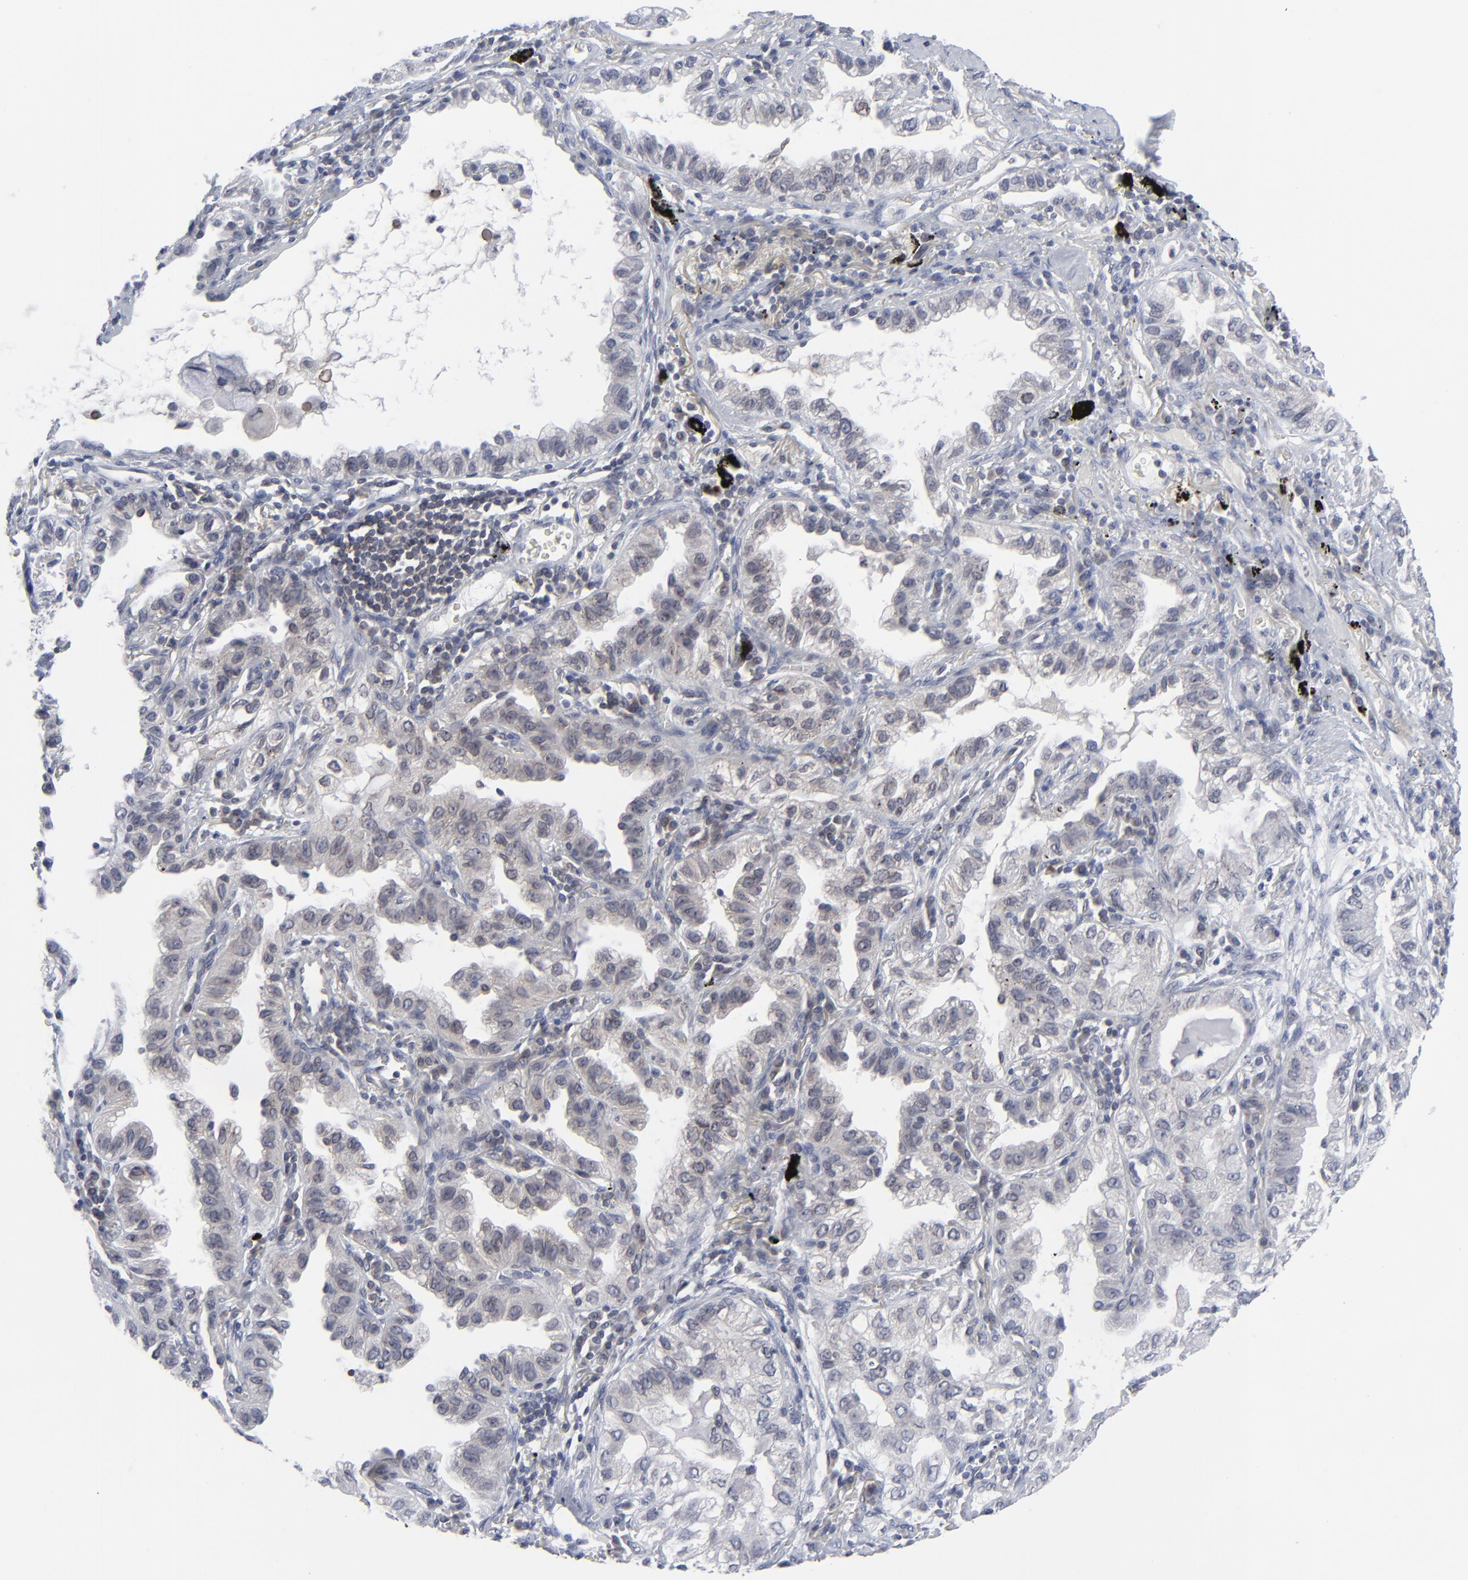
{"staining": {"intensity": "negative", "quantity": "none", "location": "none"}, "tissue": "lung cancer", "cell_type": "Tumor cells", "image_type": "cancer", "snomed": [{"axis": "morphology", "description": "Adenocarcinoma, NOS"}, {"axis": "topography", "description": "Lung"}], "caption": "Immunohistochemical staining of human lung cancer (adenocarcinoma) reveals no significant expression in tumor cells.", "gene": "NUP88", "patient": {"sex": "female", "age": 50}}